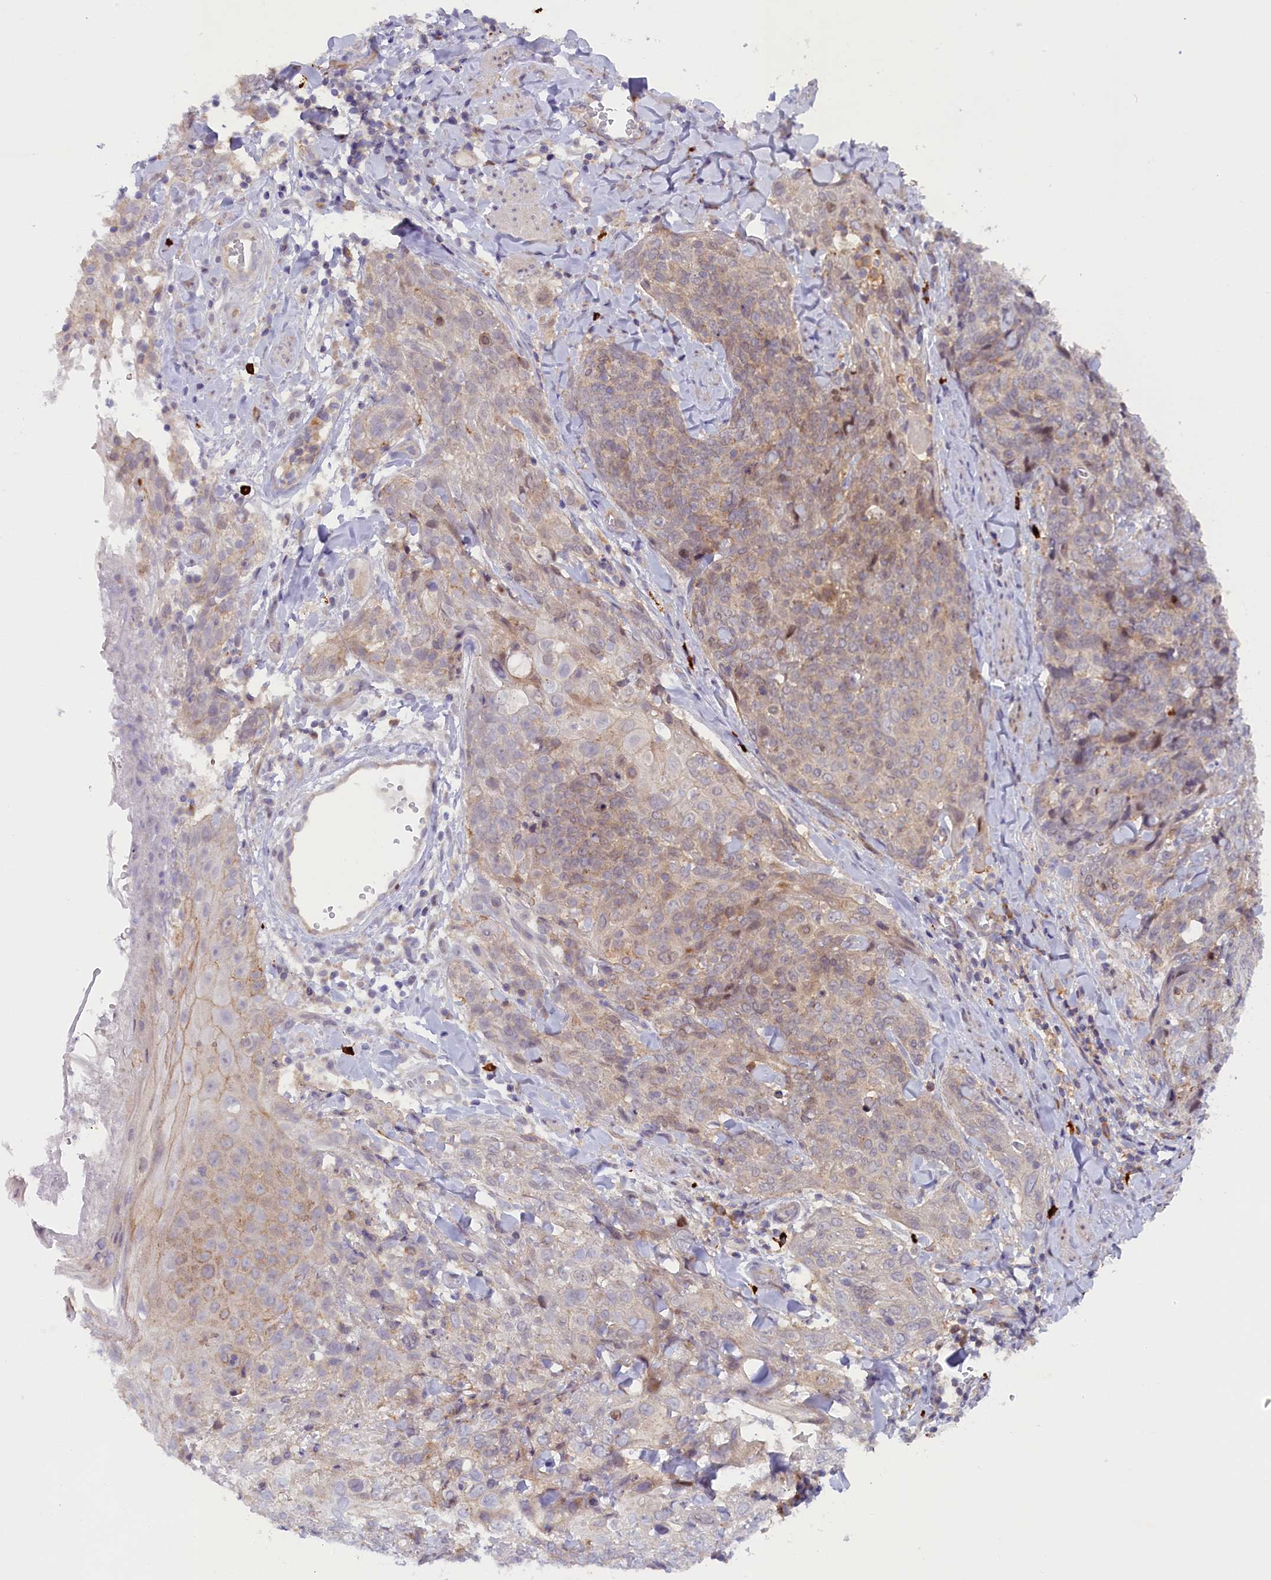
{"staining": {"intensity": "weak", "quantity": "<25%", "location": "cytoplasmic/membranous"}, "tissue": "skin cancer", "cell_type": "Tumor cells", "image_type": "cancer", "snomed": [{"axis": "morphology", "description": "Squamous cell carcinoma, NOS"}, {"axis": "topography", "description": "Skin"}, {"axis": "topography", "description": "Vulva"}], "caption": "Immunohistochemistry (IHC) of human skin squamous cell carcinoma exhibits no expression in tumor cells.", "gene": "CCL23", "patient": {"sex": "female", "age": 85}}